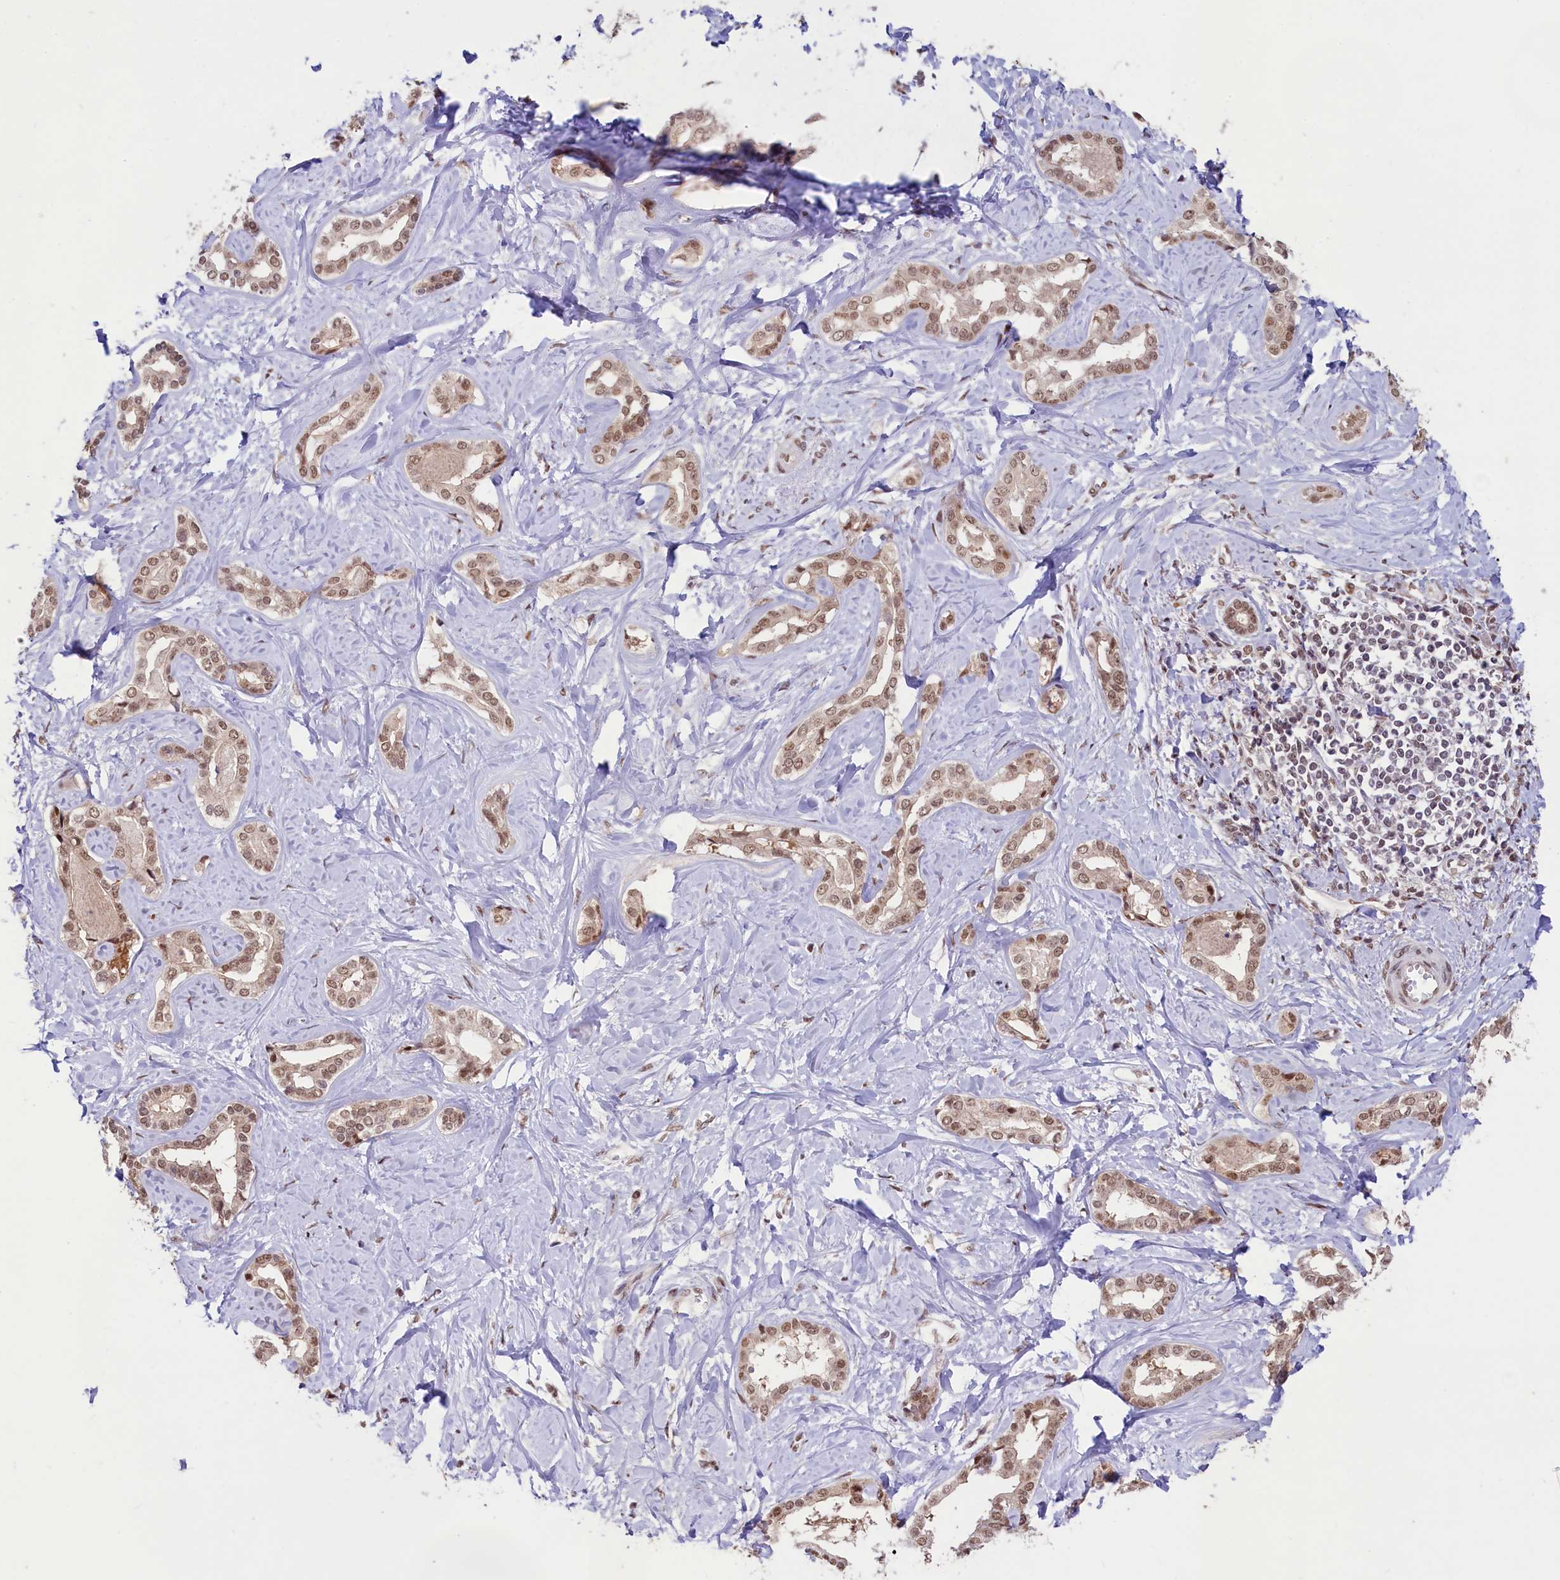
{"staining": {"intensity": "moderate", "quantity": ">75%", "location": "nuclear"}, "tissue": "liver cancer", "cell_type": "Tumor cells", "image_type": "cancer", "snomed": [{"axis": "morphology", "description": "Cholangiocarcinoma"}, {"axis": "topography", "description": "Liver"}], "caption": "Human liver cholangiocarcinoma stained with a brown dye demonstrates moderate nuclear positive staining in about >75% of tumor cells.", "gene": "ANKS3", "patient": {"sex": "female", "age": 77}}